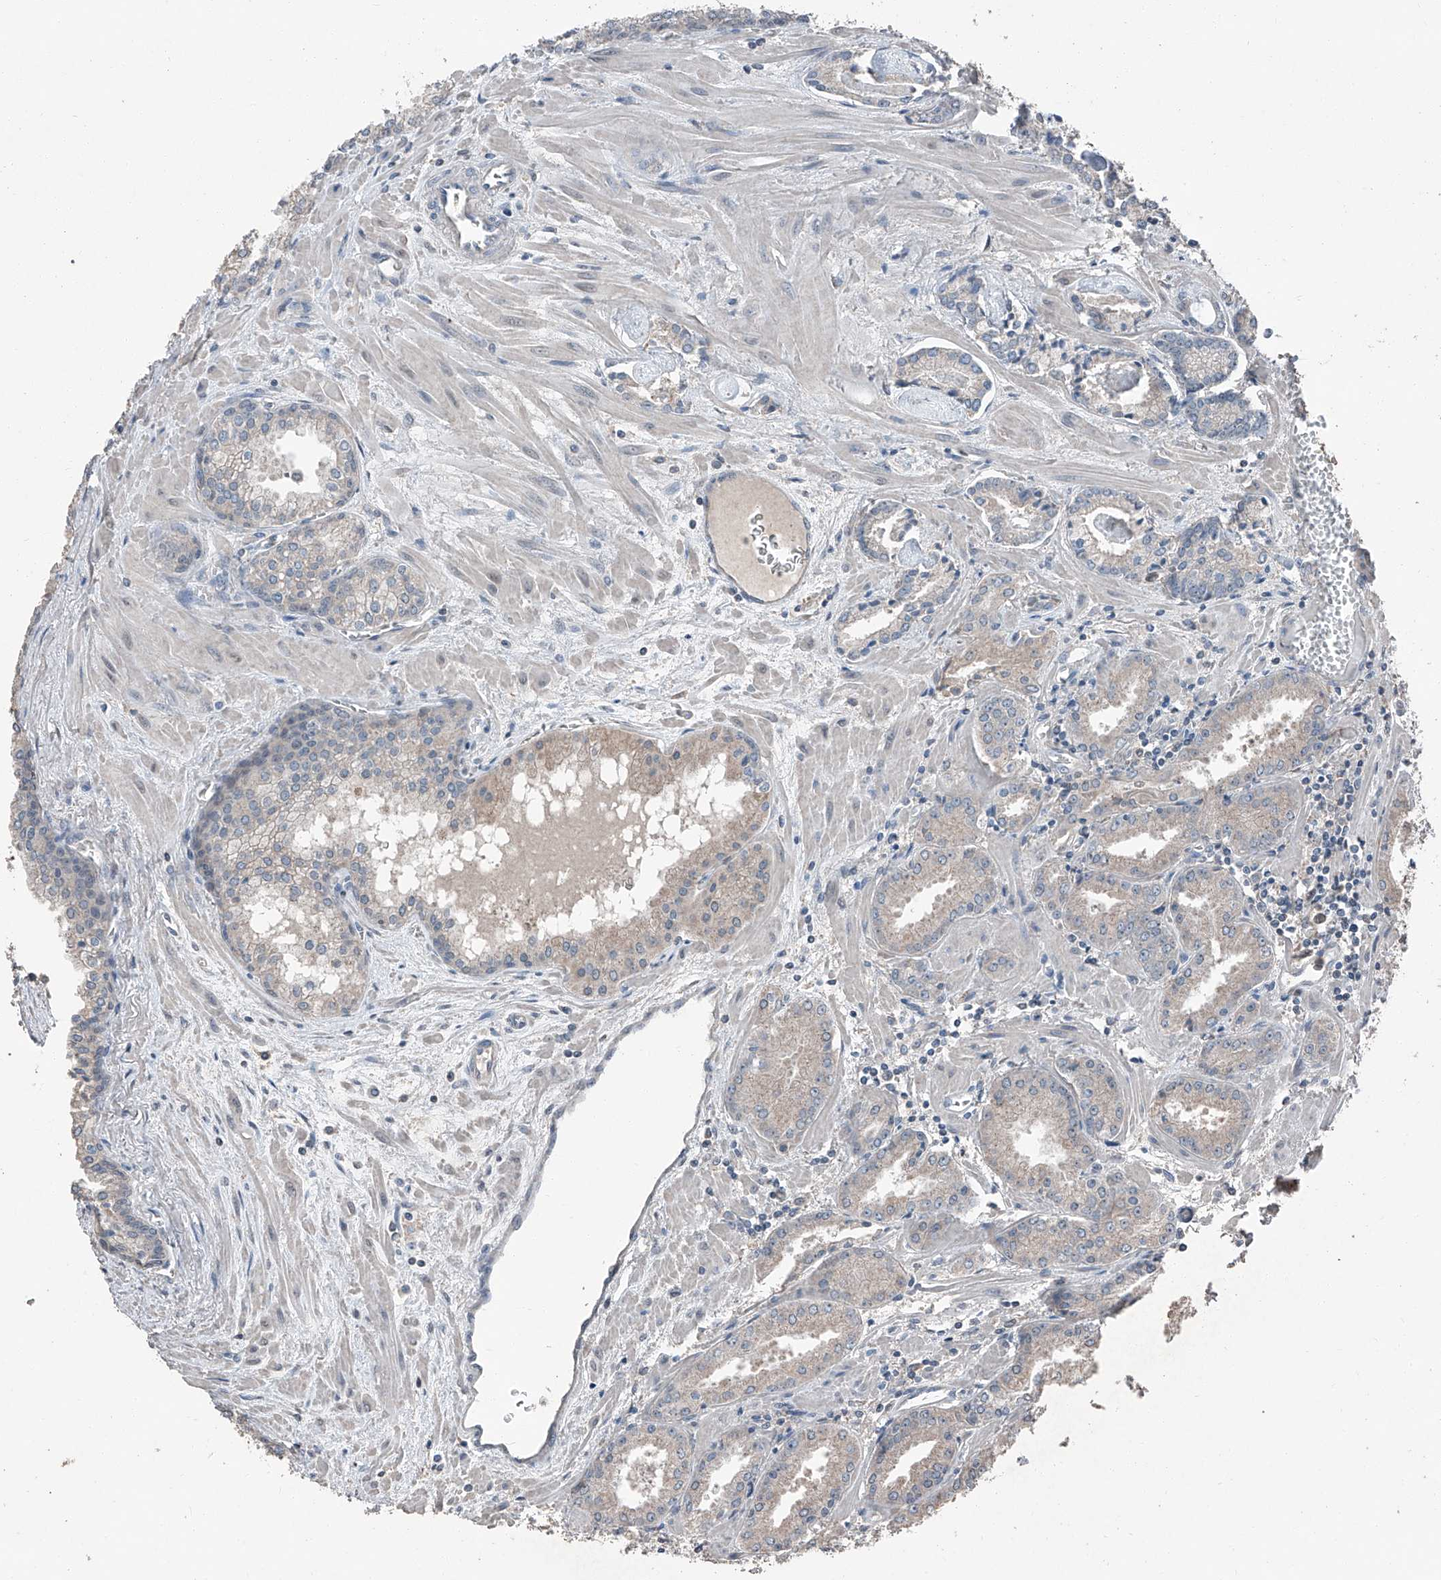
{"staining": {"intensity": "negative", "quantity": "none", "location": "none"}, "tissue": "prostate cancer", "cell_type": "Tumor cells", "image_type": "cancer", "snomed": [{"axis": "morphology", "description": "Adenocarcinoma, Low grade"}, {"axis": "topography", "description": "Prostate"}], "caption": "The micrograph reveals no staining of tumor cells in prostate cancer. Brightfield microscopy of immunohistochemistry stained with DAB (3,3'-diaminobenzidine) (brown) and hematoxylin (blue), captured at high magnification.", "gene": "MAMLD1", "patient": {"sex": "male", "age": 67}}